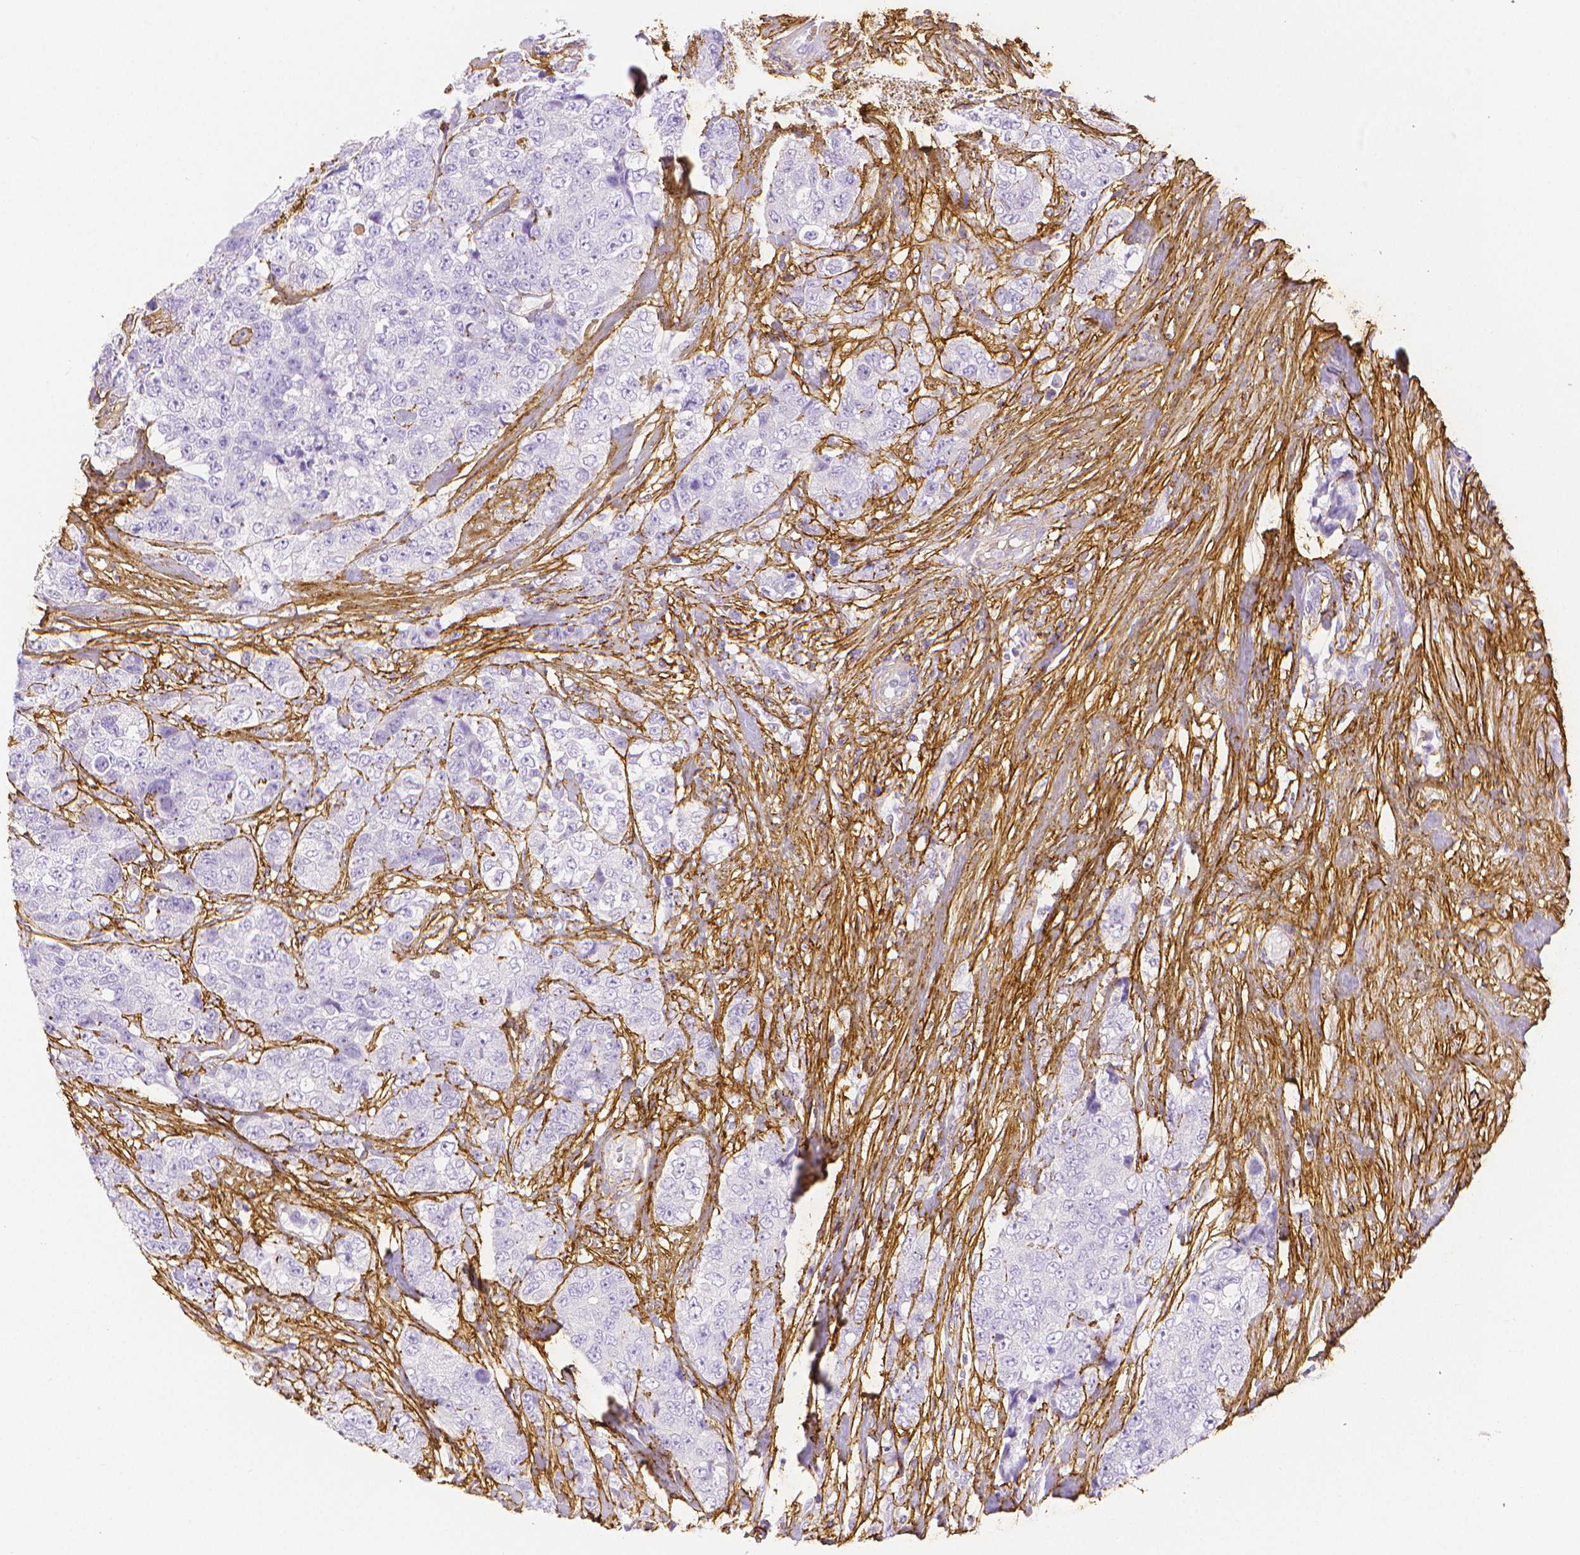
{"staining": {"intensity": "negative", "quantity": "none", "location": "none"}, "tissue": "urothelial cancer", "cell_type": "Tumor cells", "image_type": "cancer", "snomed": [{"axis": "morphology", "description": "Urothelial carcinoma, High grade"}, {"axis": "topography", "description": "Urinary bladder"}], "caption": "This histopathology image is of urothelial carcinoma (high-grade) stained with immunohistochemistry (IHC) to label a protein in brown with the nuclei are counter-stained blue. There is no staining in tumor cells.", "gene": "FBN1", "patient": {"sex": "female", "age": 78}}